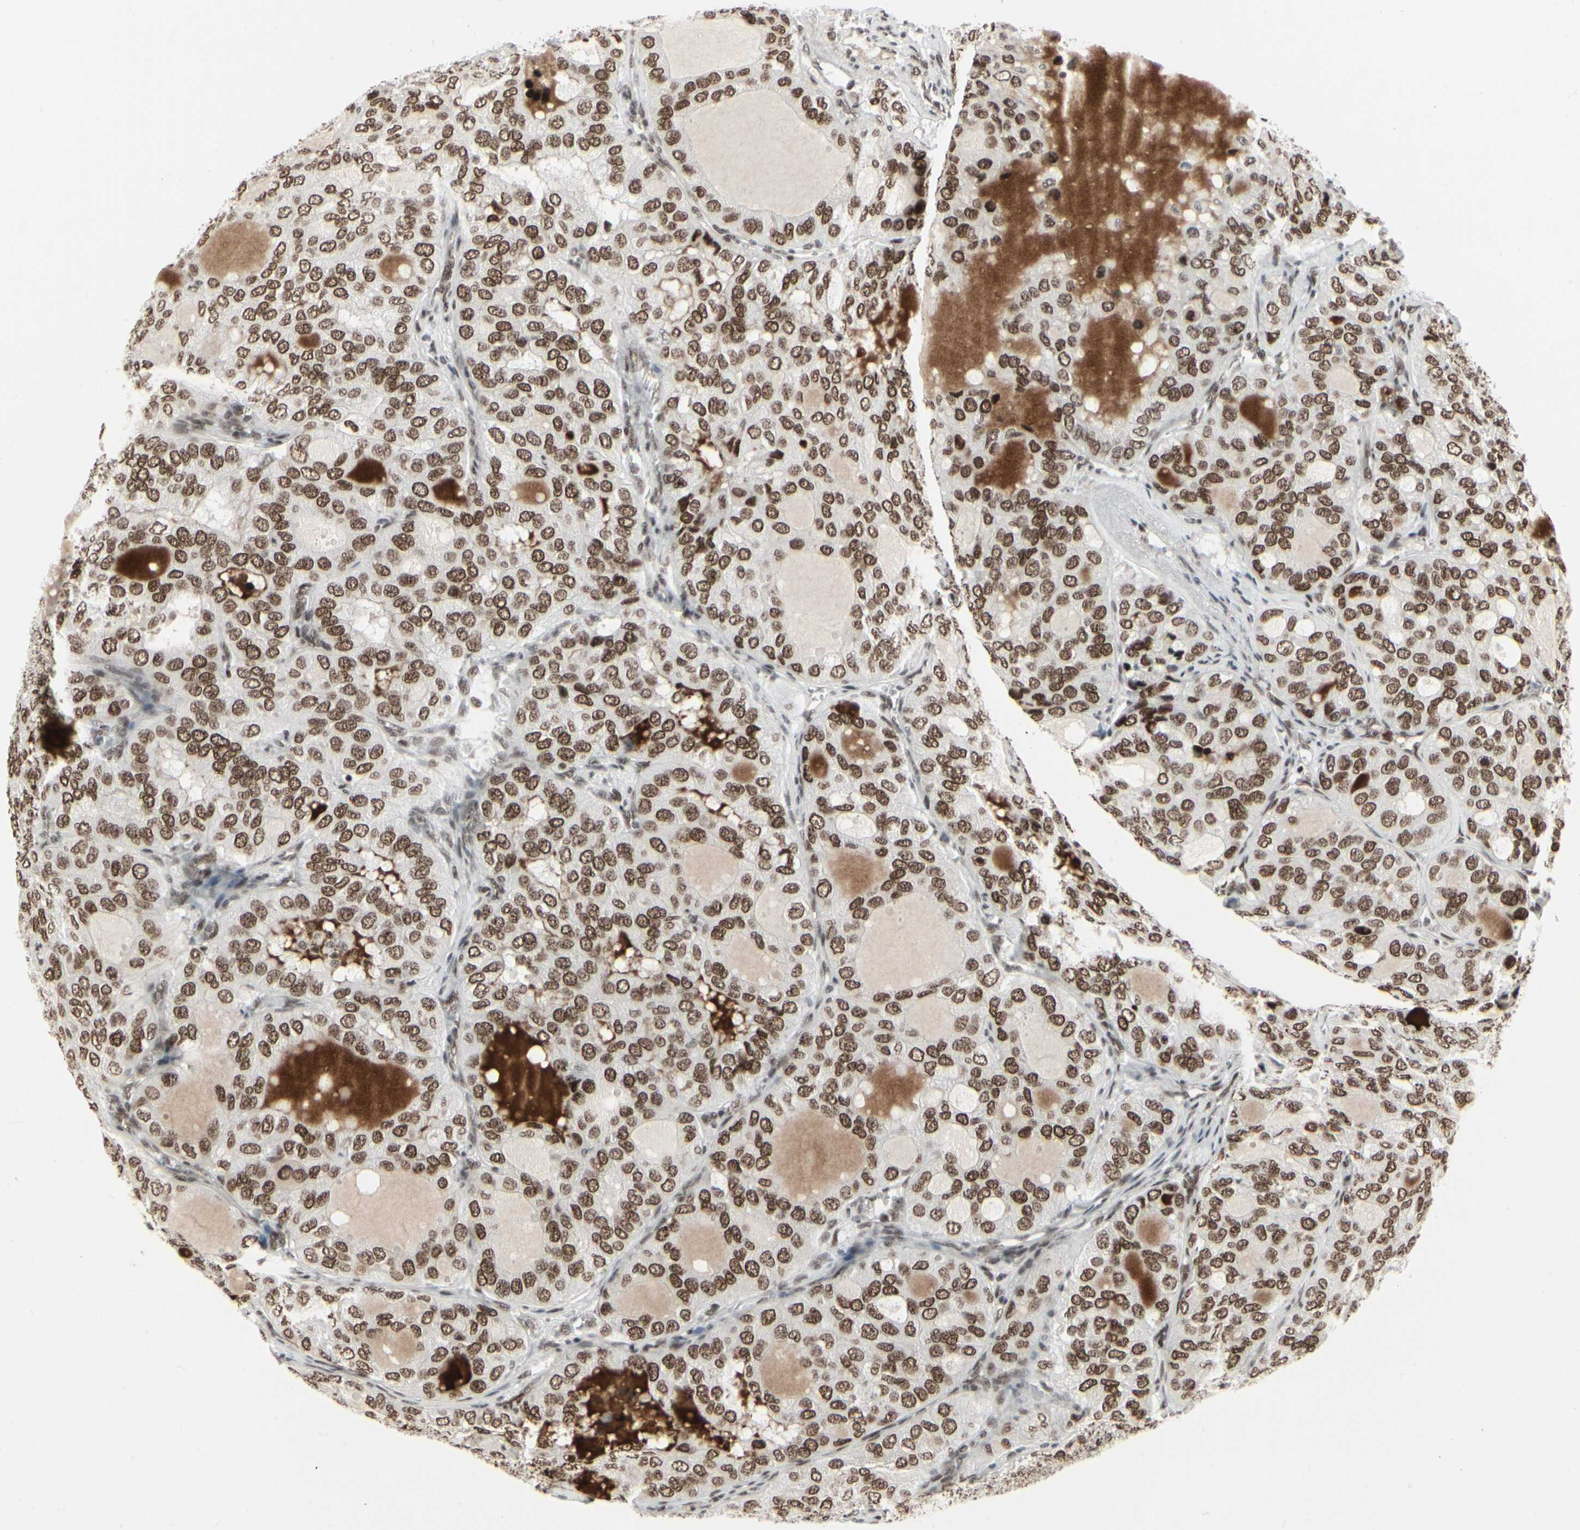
{"staining": {"intensity": "moderate", "quantity": ">75%", "location": "nuclear"}, "tissue": "thyroid cancer", "cell_type": "Tumor cells", "image_type": "cancer", "snomed": [{"axis": "morphology", "description": "Follicular adenoma carcinoma, NOS"}, {"axis": "topography", "description": "Thyroid gland"}], "caption": "A histopathology image of human thyroid cancer stained for a protein exhibits moderate nuclear brown staining in tumor cells.", "gene": "HMG20A", "patient": {"sex": "male", "age": 75}}